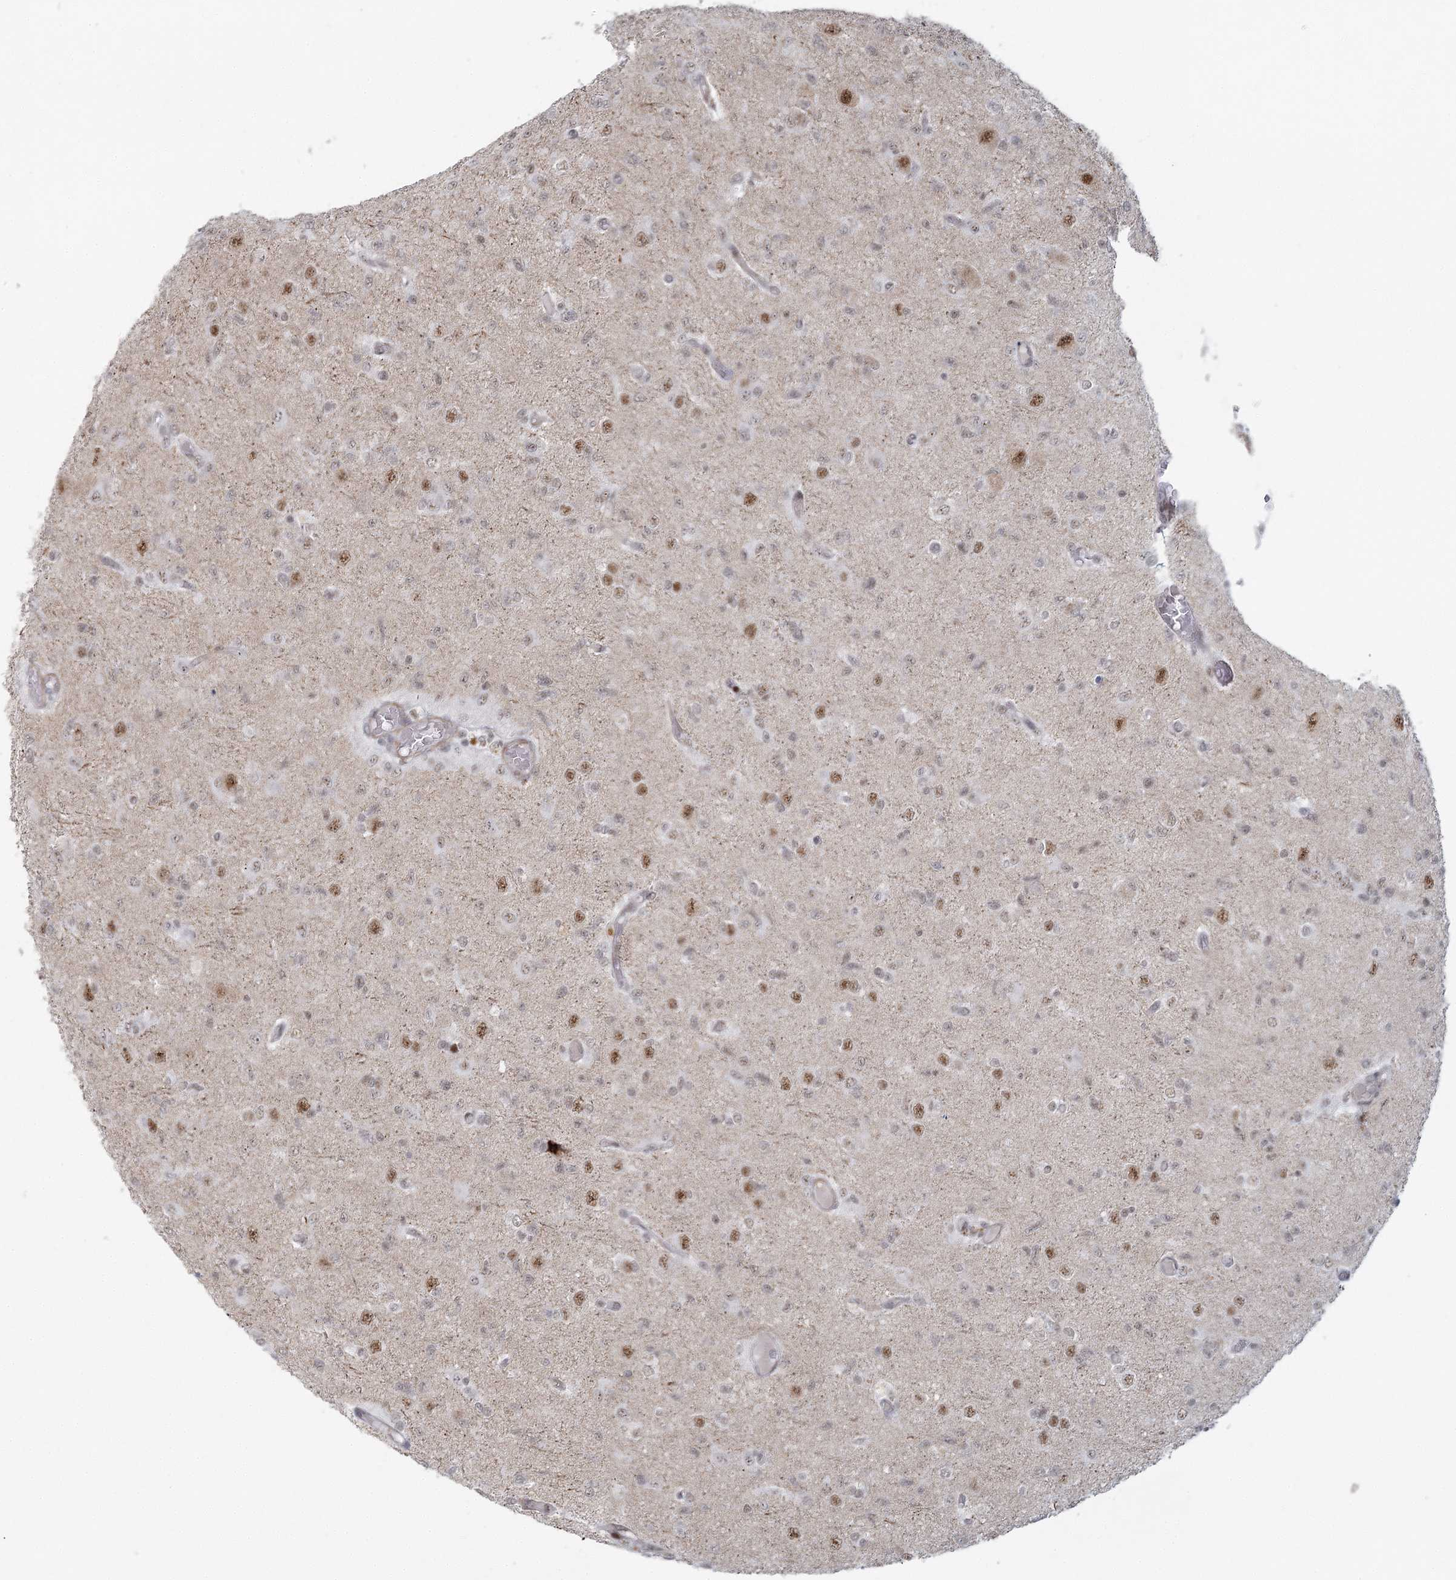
{"staining": {"intensity": "moderate", "quantity": "<25%", "location": "nuclear"}, "tissue": "glioma", "cell_type": "Tumor cells", "image_type": "cancer", "snomed": [{"axis": "morphology", "description": "Glioma, malignant, High grade"}, {"axis": "topography", "description": "Brain"}], "caption": "A brown stain highlights moderate nuclear expression of a protein in glioma tumor cells.", "gene": "U2SURP", "patient": {"sex": "female", "age": 59}}